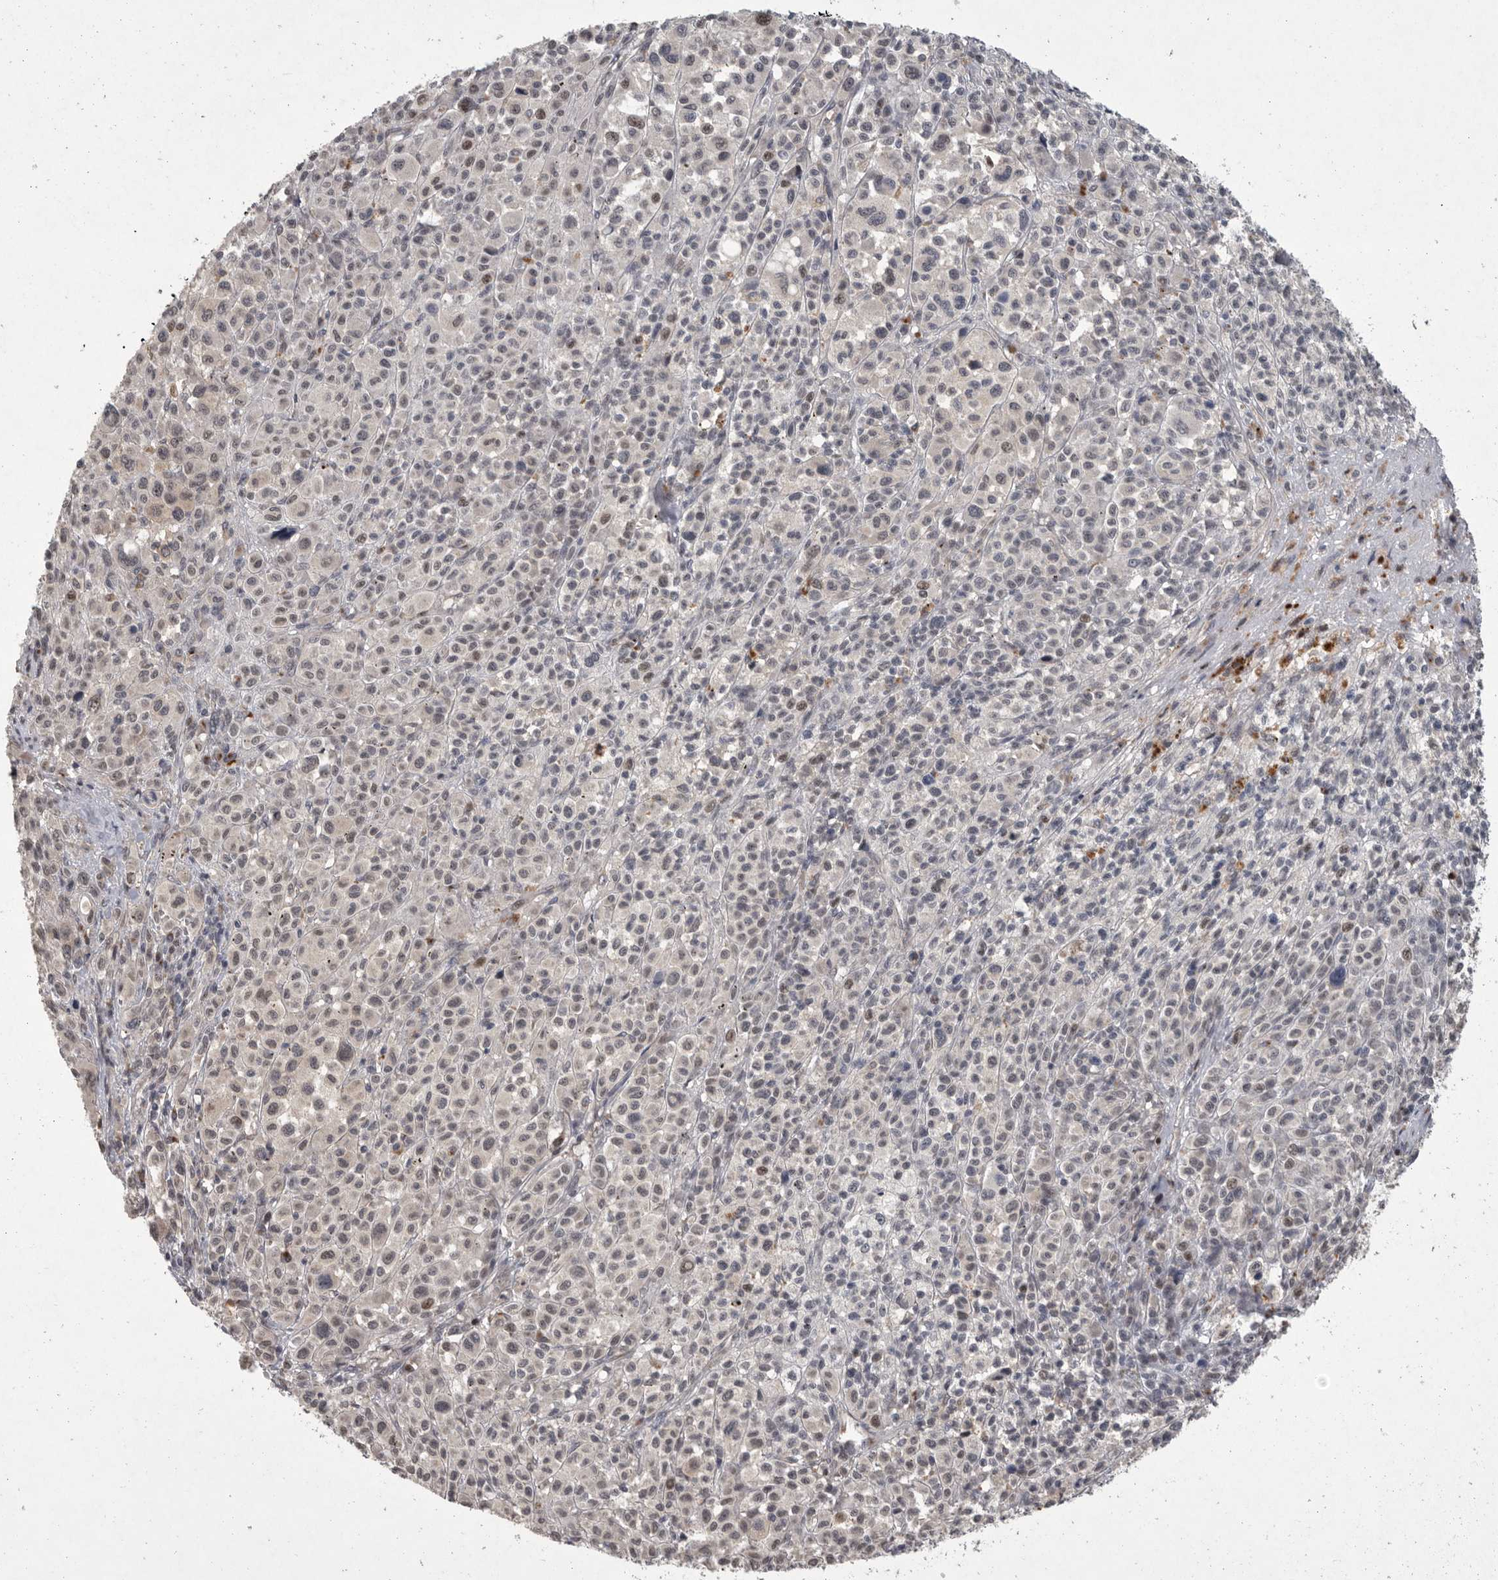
{"staining": {"intensity": "weak", "quantity": "25%-75%", "location": "nuclear"}, "tissue": "melanoma", "cell_type": "Tumor cells", "image_type": "cancer", "snomed": [{"axis": "morphology", "description": "Malignant melanoma, Metastatic site"}, {"axis": "topography", "description": "Skin"}], "caption": "Brown immunohistochemical staining in malignant melanoma (metastatic site) shows weak nuclear expression in approximately 25%-75% of tumor cells.", "gene": "MAN2A1", "patient": {"sex": "female", "age": 74}}